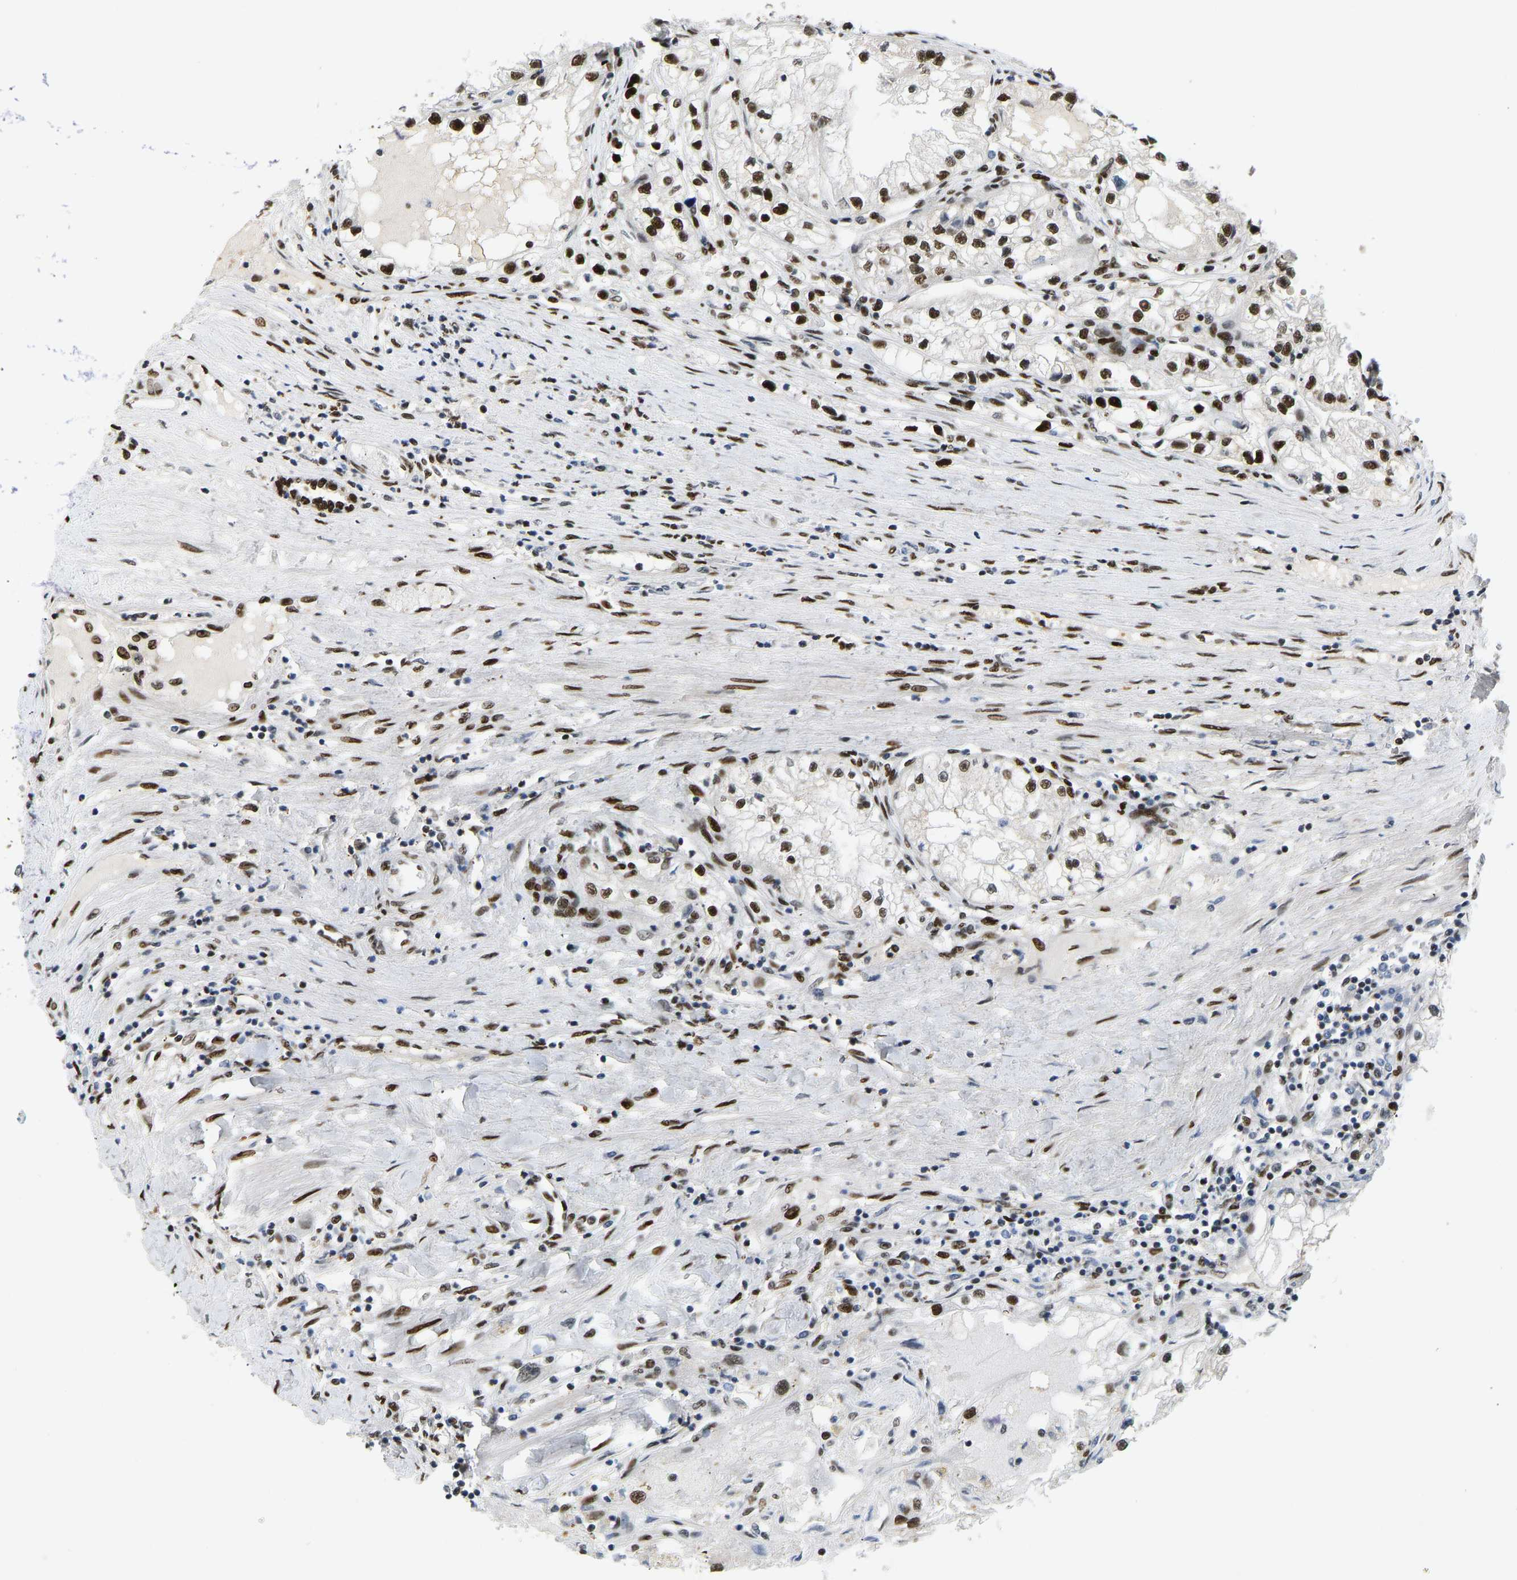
{"staining": {"intensity": "strong", "quantity": "25%-75%", "location": "nuclear"}, "tissue": "renal cancer", "cell_type": "Tumor cells", "image_type": "cancer", "snomed": [{"axis": "morphology", "description": "Adenocarcinoma, NOS"}, {"axis": "topography", "description": "Kidney"}], "caption": "This image displays immunohistochemistry staining of human renal cancer (adenocarcinoma), with high strong nuclear positivity in about 25%-75% of tumor cells.", "gene": "FOXK1", "patient": {"sex": "male", "age": 68}}